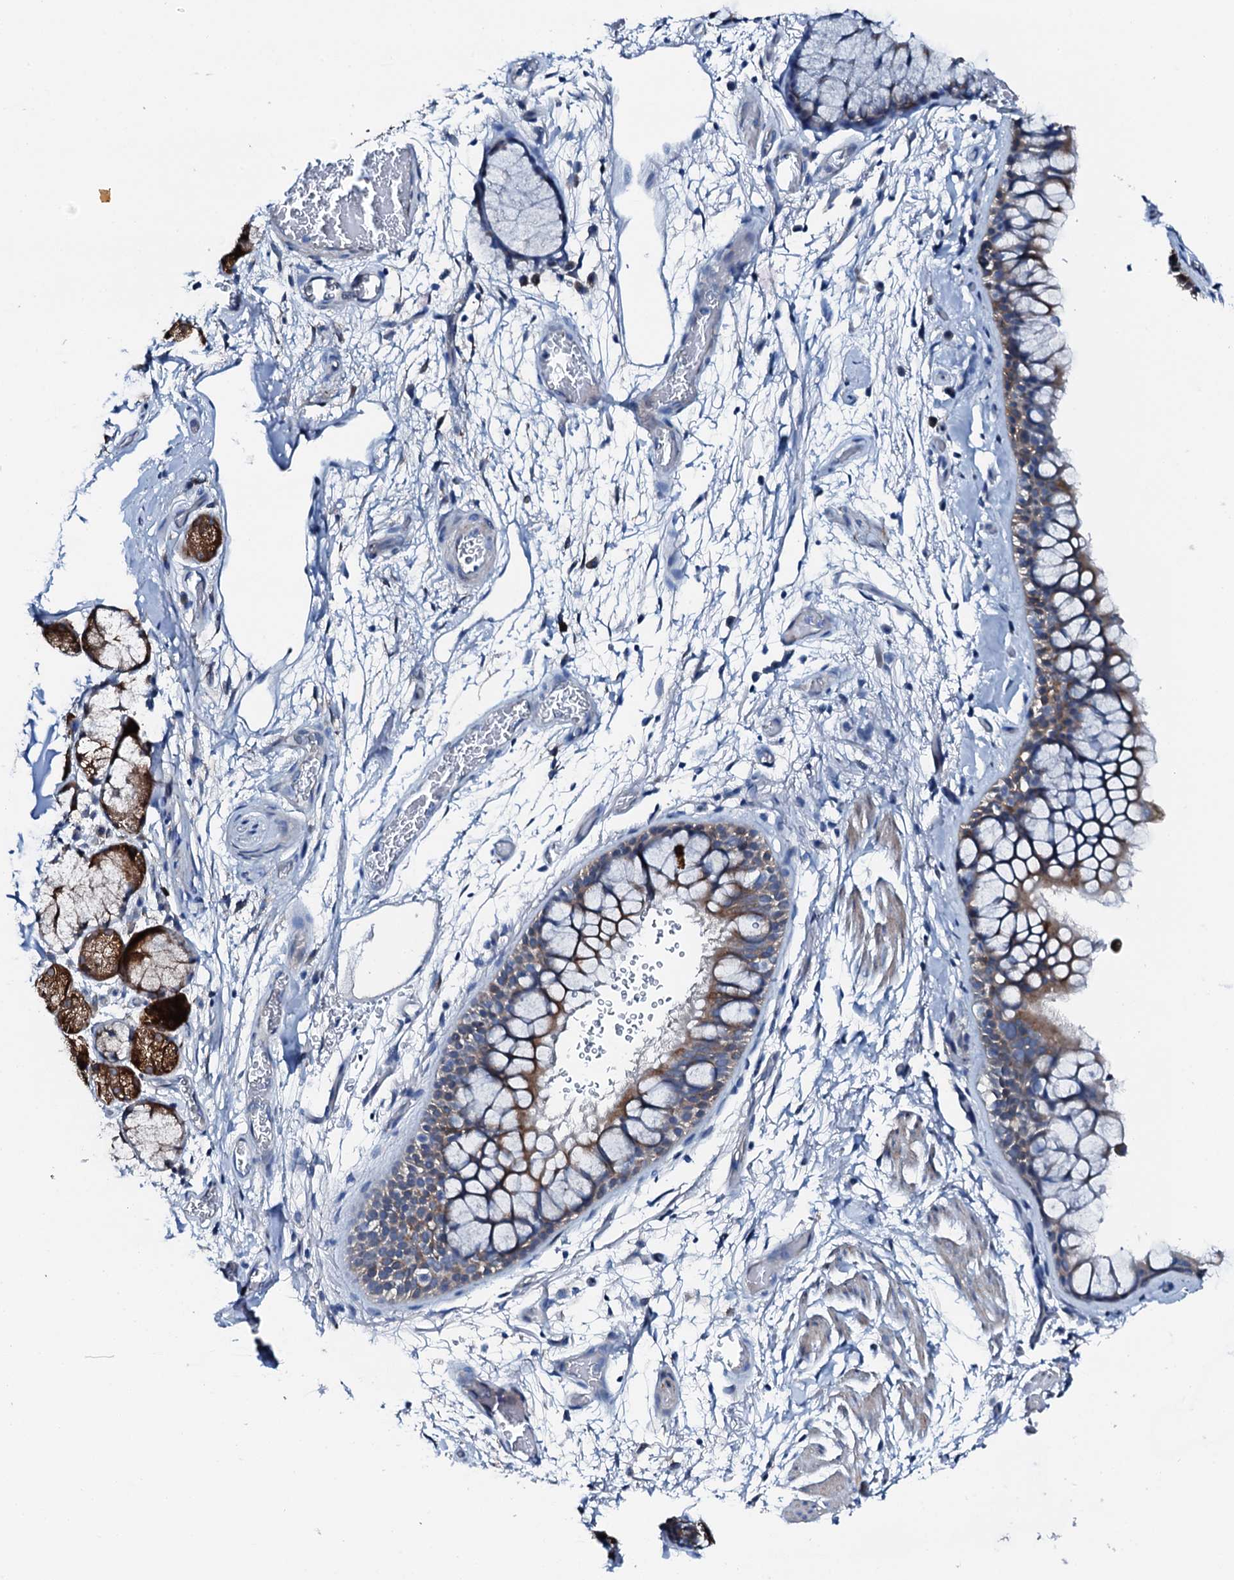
{"staining": {"intensity": "moderate", "quantity": ">75%", "location": "cytoplasmic/membranous"}, "tissue": "bronchus", "cell_type": "Respiratory epithelial cells", "image_type": "normal", "snomed": [{"axis": "morphology", "description": "Normal tissue, NOS"}, {"axis": "topography", "description": "Bronchus"}], "caption": "Immunohistochemical staining of normal bronchus exhibits >75% levels of moderate cytoplasmic/membranous protein staining in approximately >75% of respiratory epithelial cells. The staining was performed using DAB, with brown indicating positive protein expression. Nuclei are stained blue with hematoxylin.", "gene": "GFOD2", "patient": {"sex": "male", "age": 65}}